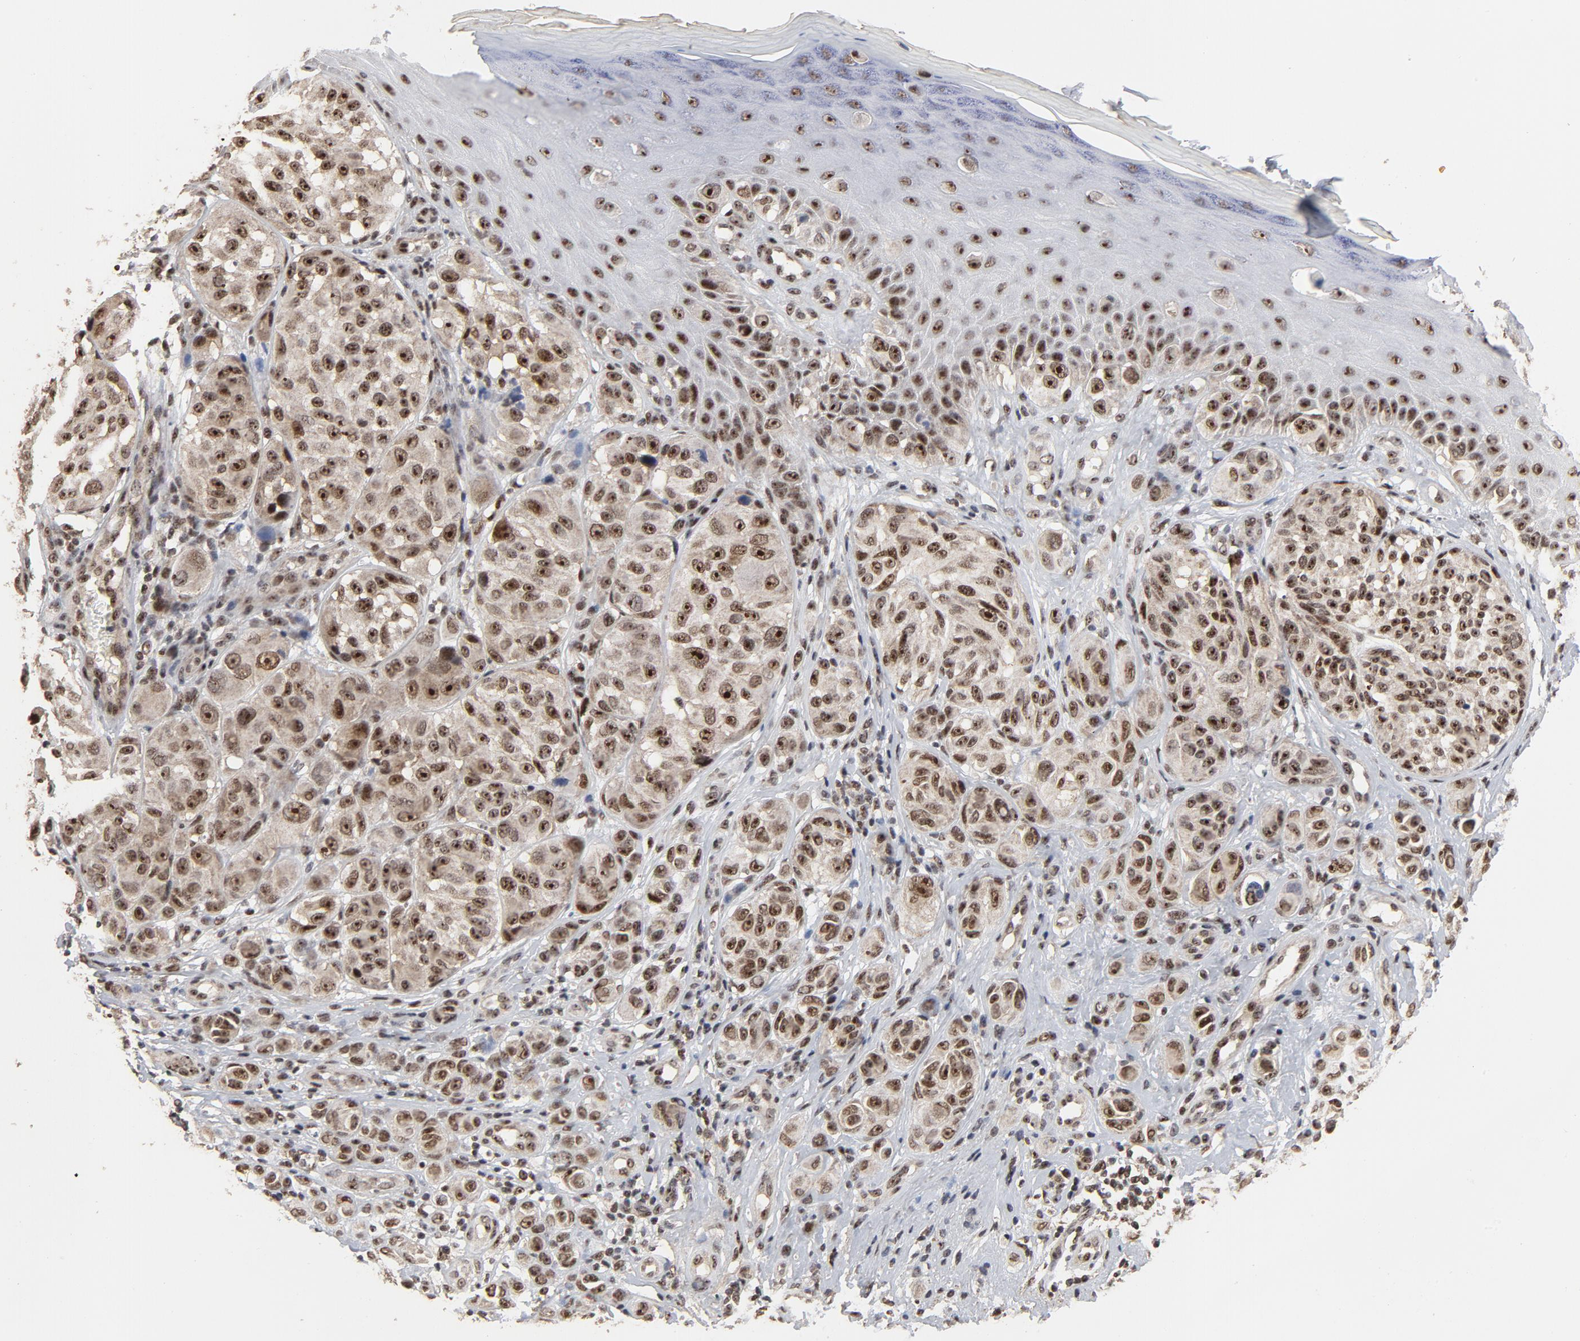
{"staining": {"intensity": "strong", "quantity": ">75%", "location": "cytoplasmic/membranous,nuclear"}, "tissue": "melanoma", "cell_type": "Tumor cells", "image_type": "cancer", "snomed": [{"axis": "morphology", "description": "Malignant melanoma, NOS"}, {"axis": "topography", "description": "Skin"}], "caption": "A brown stain shows strong cytoplasmic/membranous and nuclear positivity of a protein in human melanoma tumor cells. (brown staining indicates protein expression, while blue staining denotes nuclei).", "gene": "TP53RK", "patient": {"sex": "male", "age": 57}}